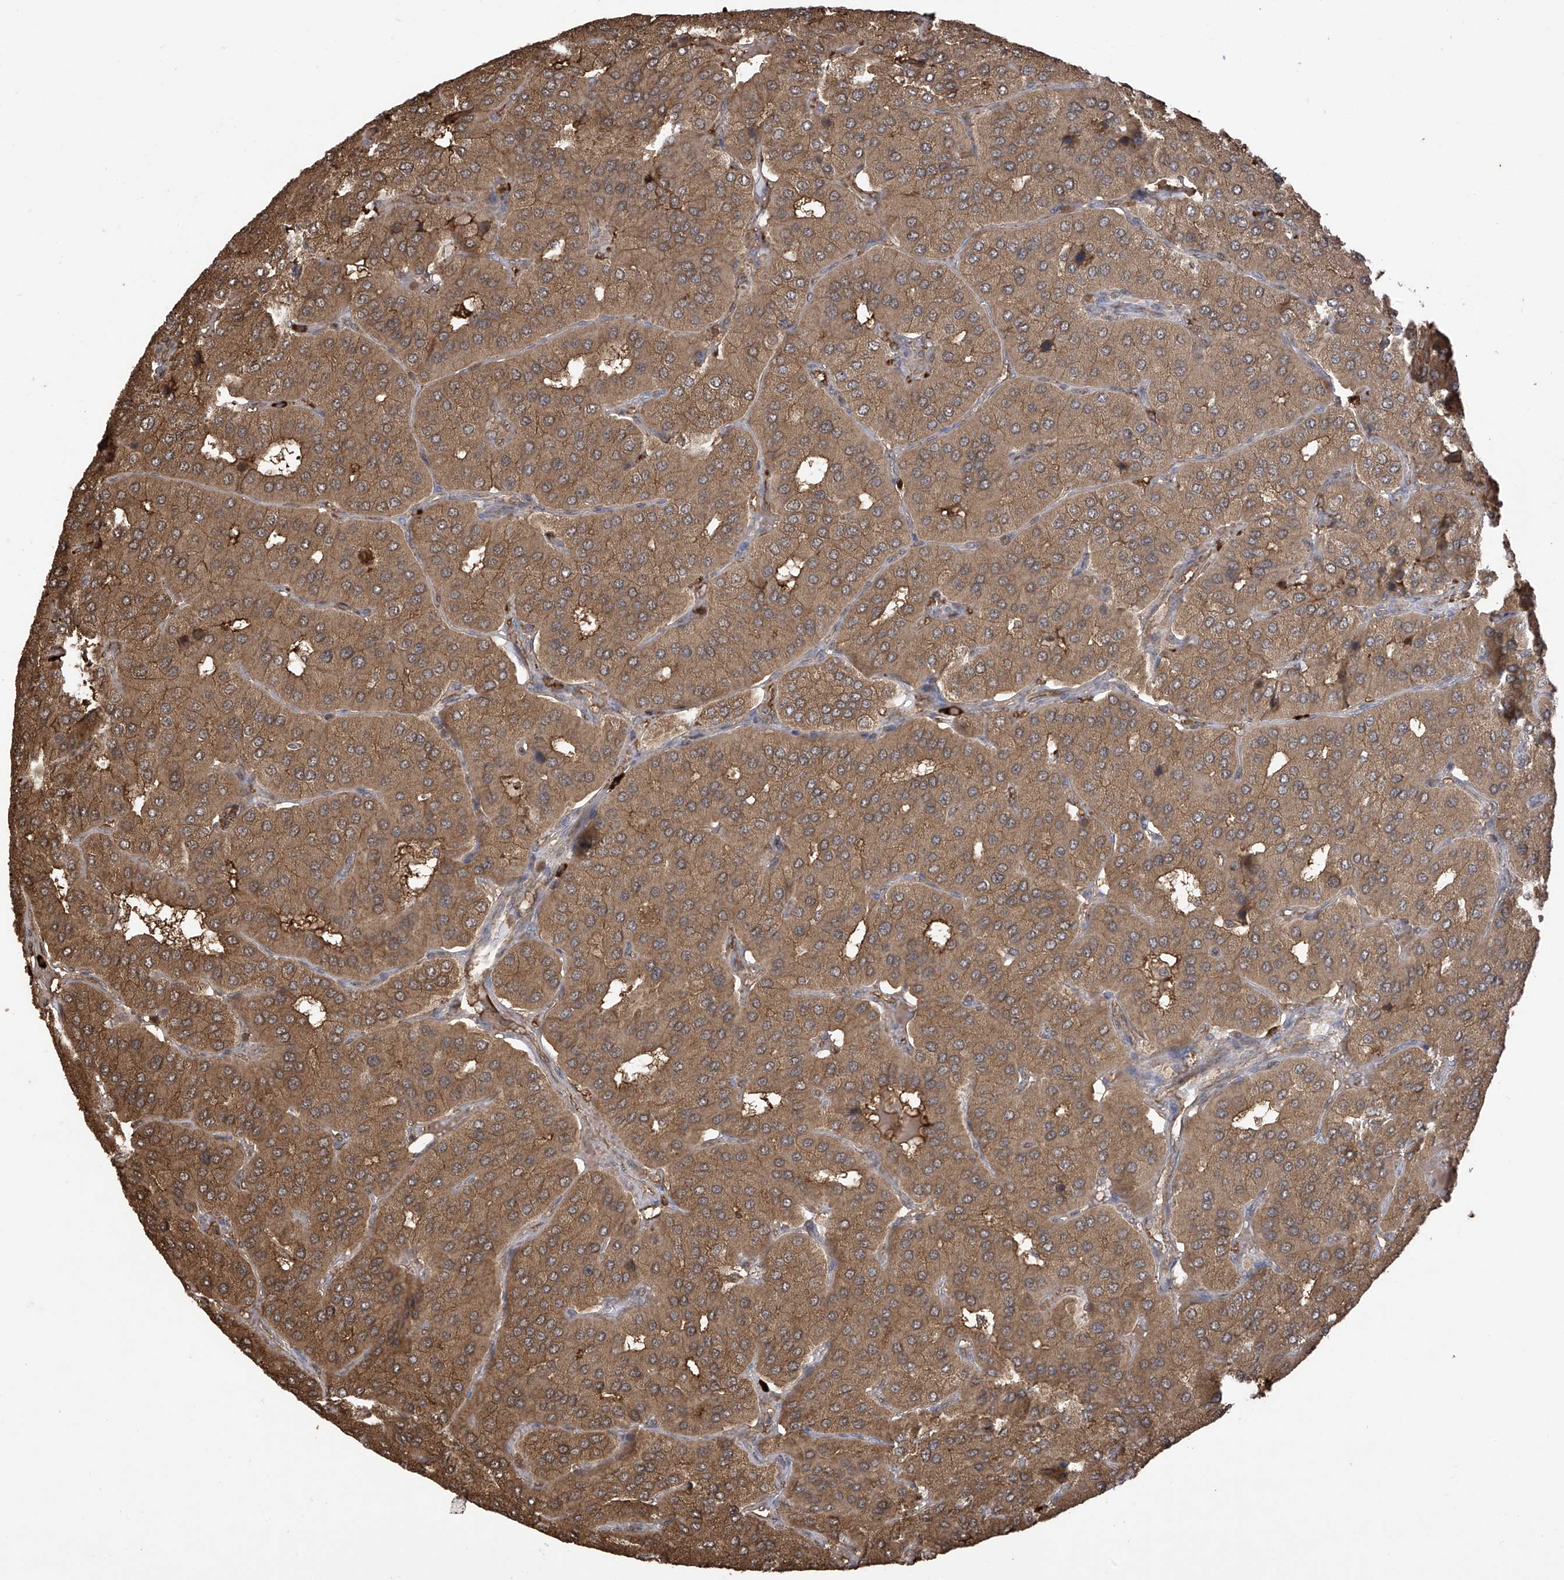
{"staining": {"intensity": "moderate", "quantity": ">75%", "location": "cytoplasmic/membranous"}, "tissue": "parathyroid gland", "cell_type": "Glandular cells", "image_type": "normal", "snomed": [{"axis": "morphology", "description": "Normal tissue, NOS"}, {"axis": "morphology", "description": "Adenoma, NOS"}, {"axis": "topography", "description": "Parathyroid gland"}], "caption": "Immunohistochemical staining of normal human parathyroid gland demonstrates moderate cytoplasmic/membranous protein positivity in about >75% of glandular cells.", "gene": "PNPT1", "patient": {"sex": "female", "age": 86}}